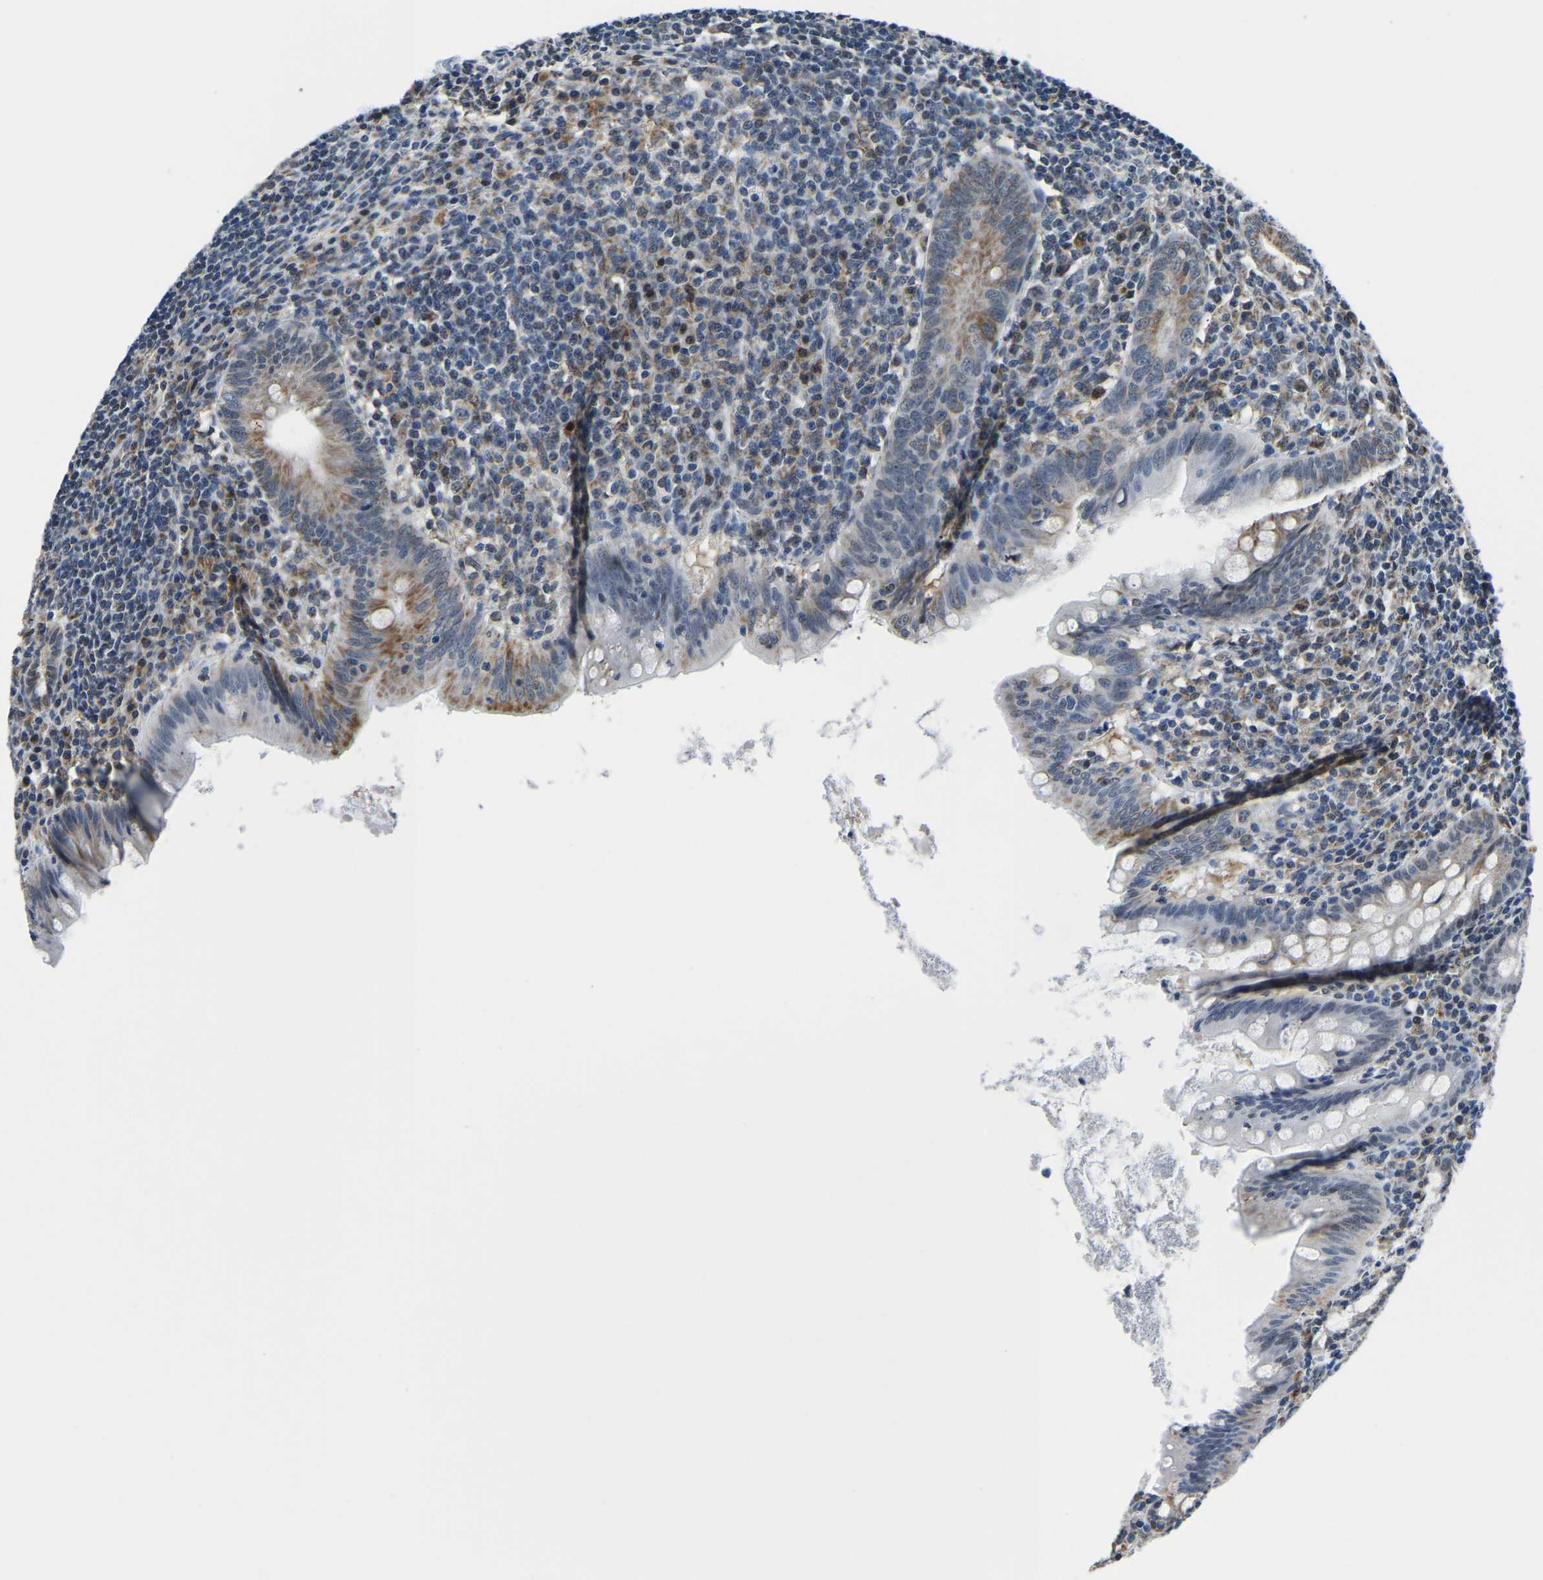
{"staining": {"intensity": "strong", "quantity": "<25%", "location": "cytoplasmic/membranous"}, "tissue": "appendix", "cell_type": "Glandular cells", "image_type": "normal", "snomed": [{"axis": "morphology", "description": "Normal tissue, NOS"}, {"axis": "topography", "description": "Appendix"}], "caption": "Appendix stained for a protein displays strong cytoplasmic/membranous positivity in glandular cells.", "gene": "BNIP3L", "patient": {"sex": "male", "age": 56}}